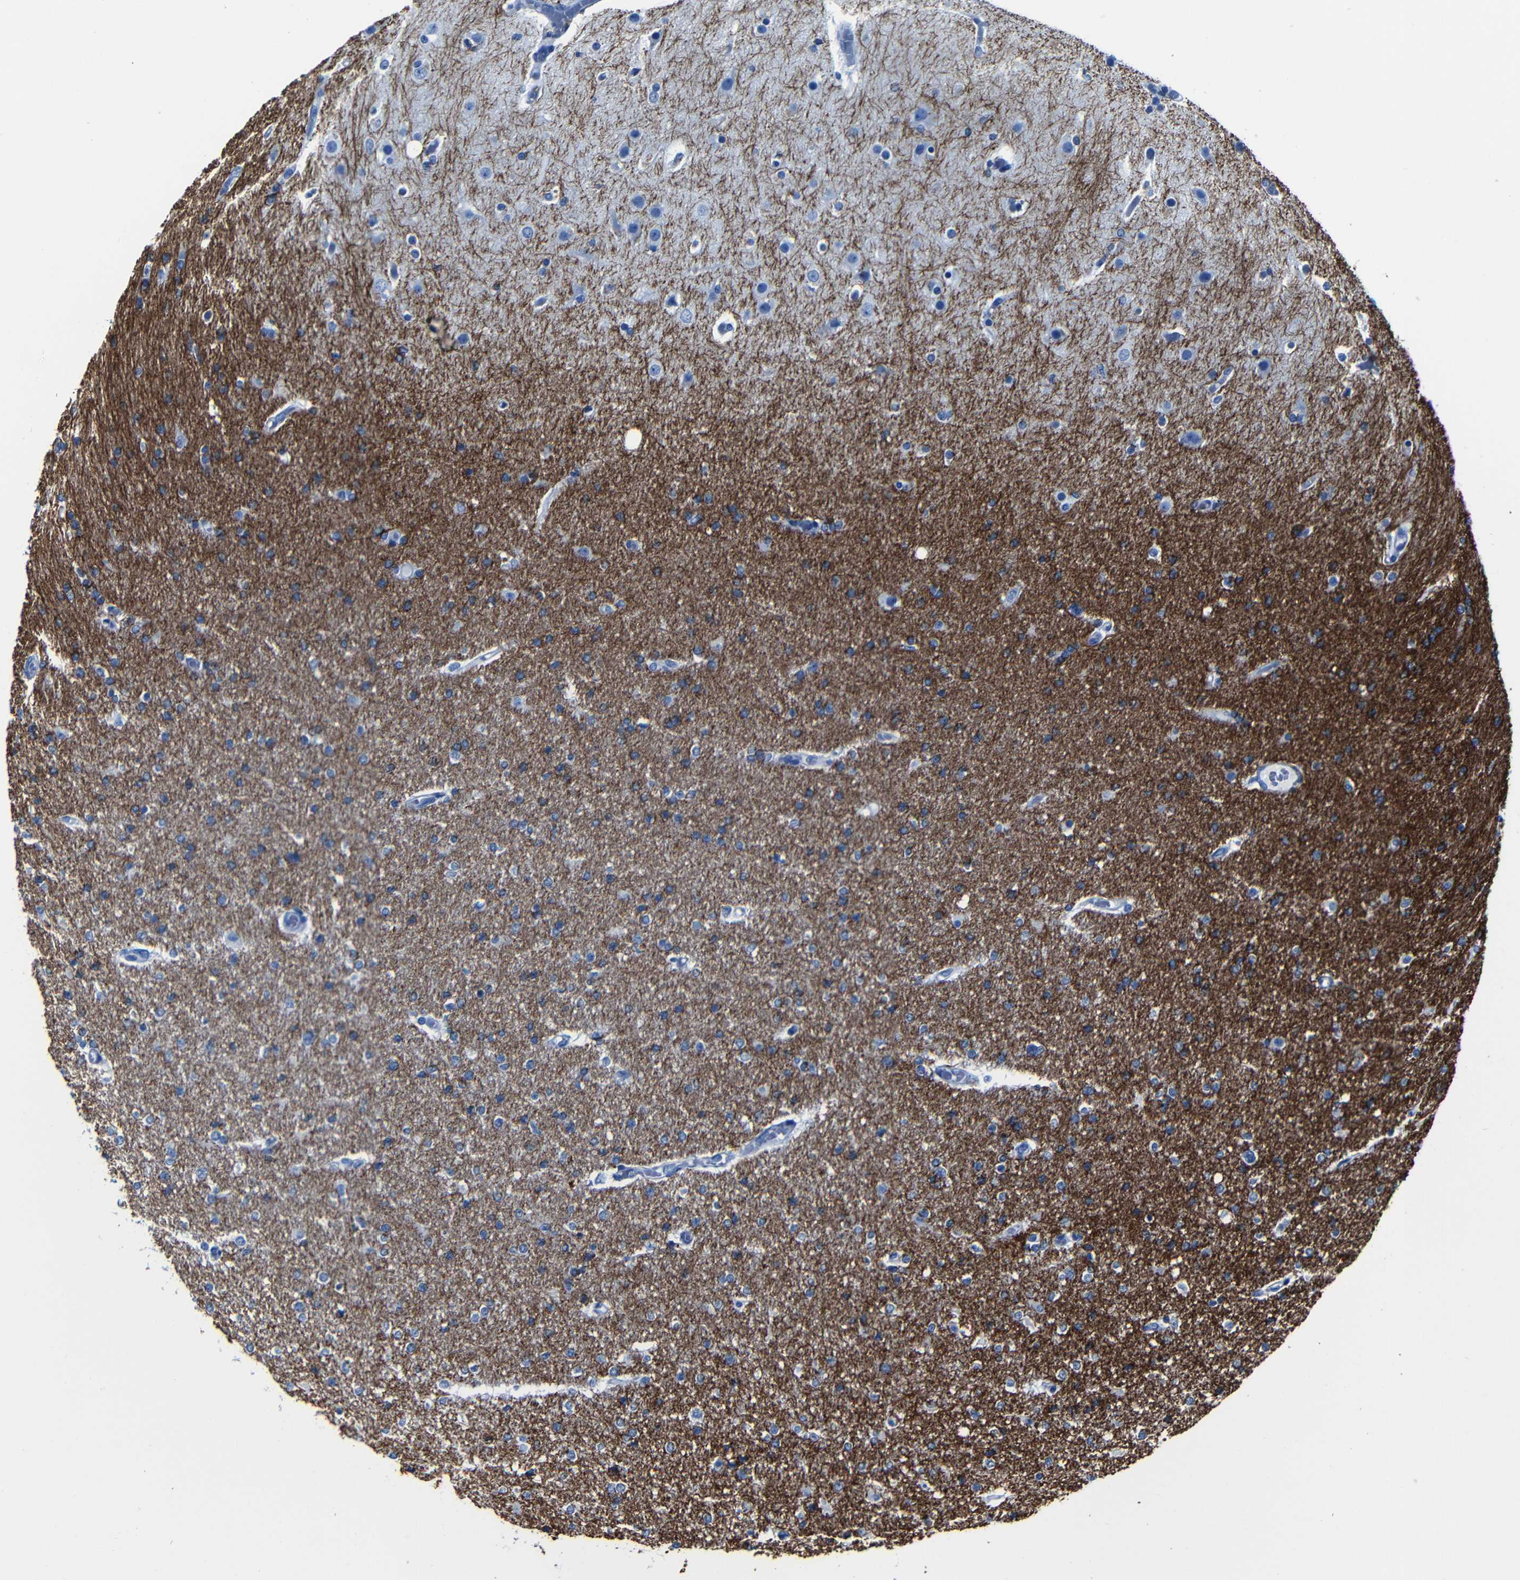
{"staining": {"intensity": "negative", "quantity": "none", "location": "none"}, "tissue": "glioma", "cell_type": "Tumor cells", "image_type": "cancer", "snomed": [{"axis": "morphology", "description": "Glioma, malignant, High grade"}, {"axis": "topography", "description": "Cerebral cortex"}], "caption": "A high-resolution photomicrograph shows IHC staining of glioma, which displays no significant expression in tumor cells.", "gene": "CLDN11", "patient": {"sex": "female", "age": 36}}